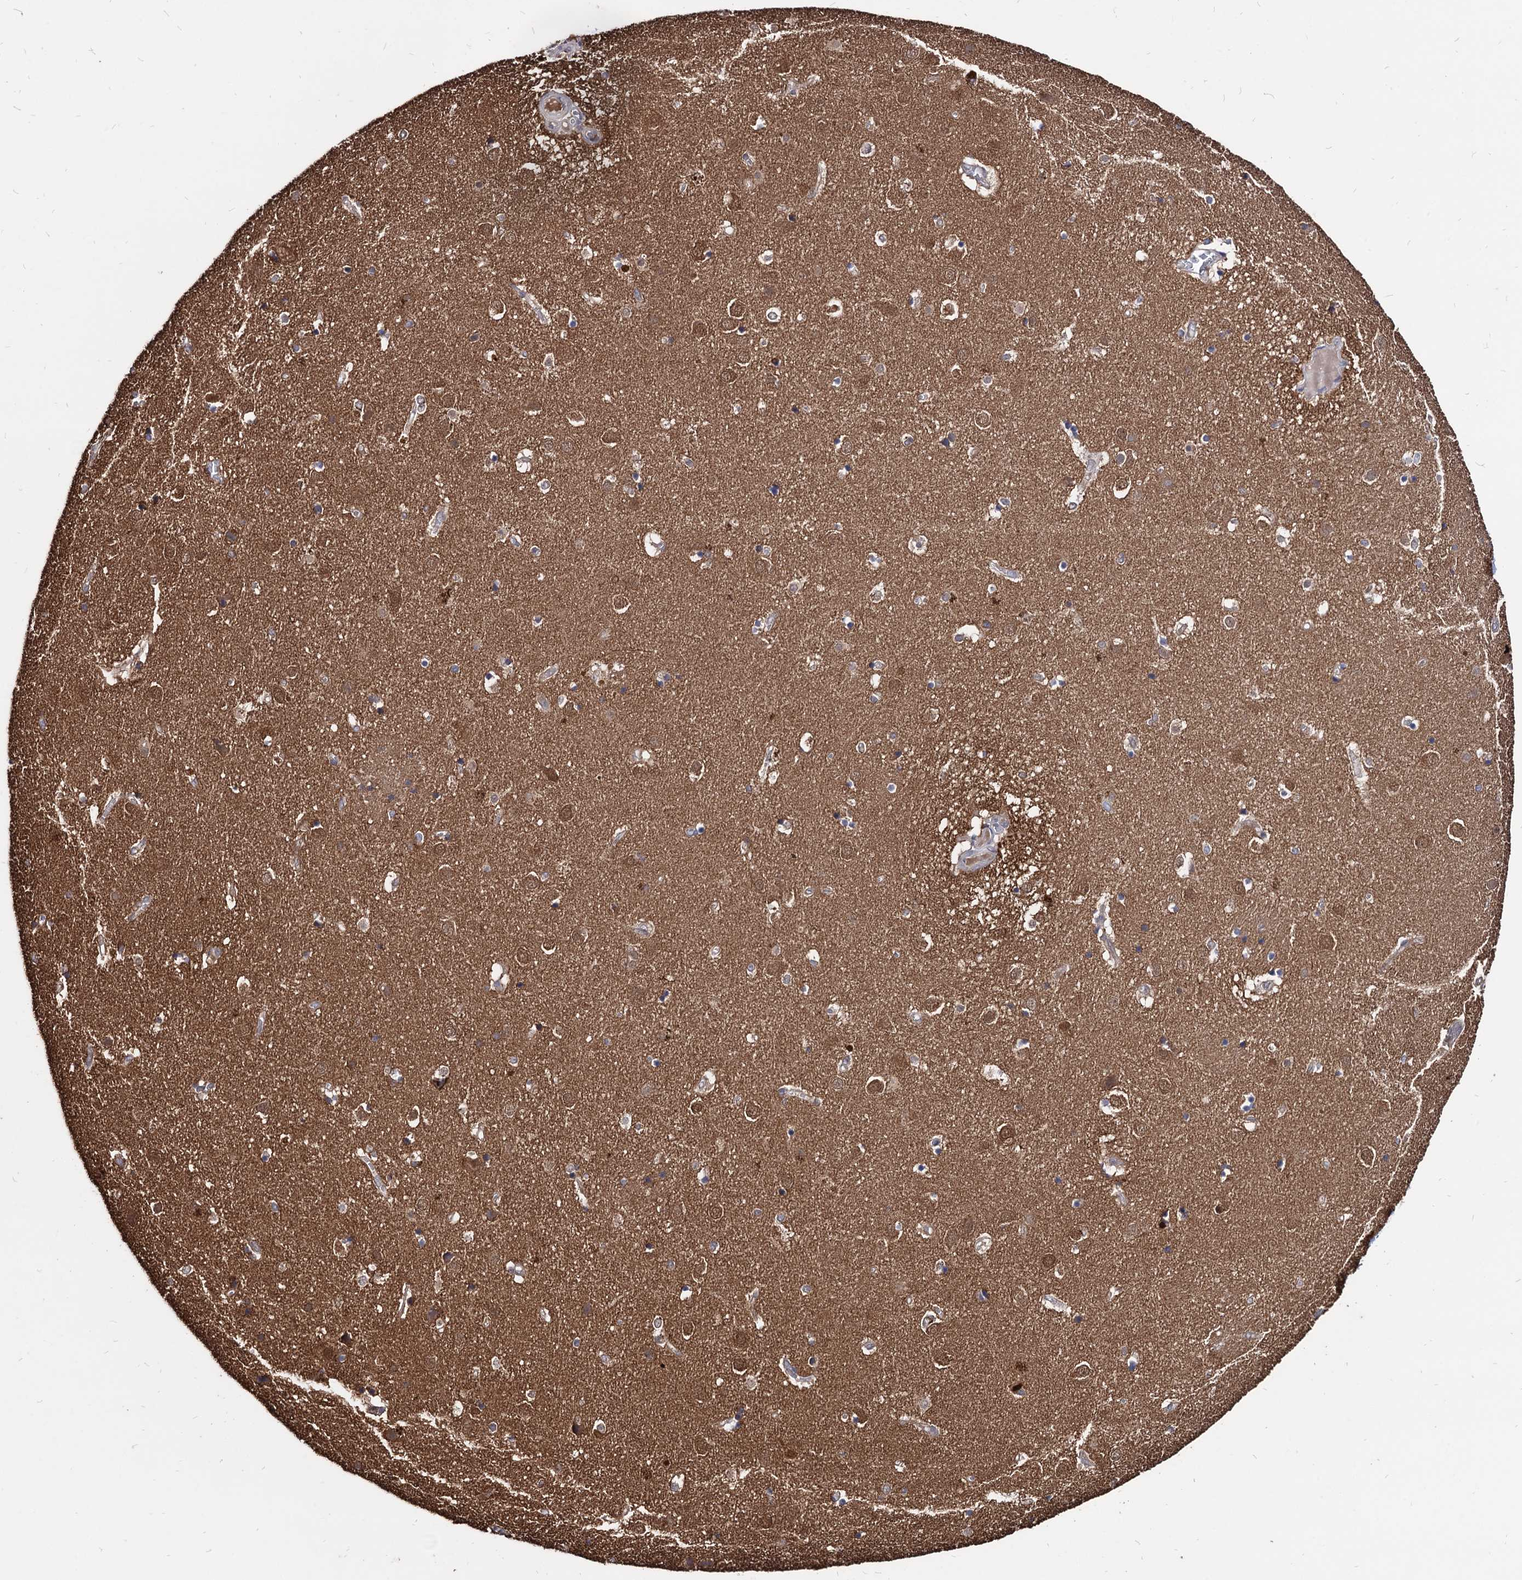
{"staining": {"intensity": "moderate", "quantity": "<25%", "location": "cytoplasmic/membranous"}, "tissue": "caudate", "cell_type": "Glial cells", "image_type": "normal", "snomed": [{"axis": "morphology", "description": "Normal tissue, NOS"}, {"axis": "topography", "description": "Lateral ventricle wall"}], "caption": "Caudate stained with immunohistochemistry exhibits moderate cytoplasmic/membranous expression in about <25% of glial cells. (DAB (3,3'-diaminobenzidine) = brown stain, brightfield microscopy at high magnification).", "gene": "ESD", "patient": {"sex": "male", "age": 70}}